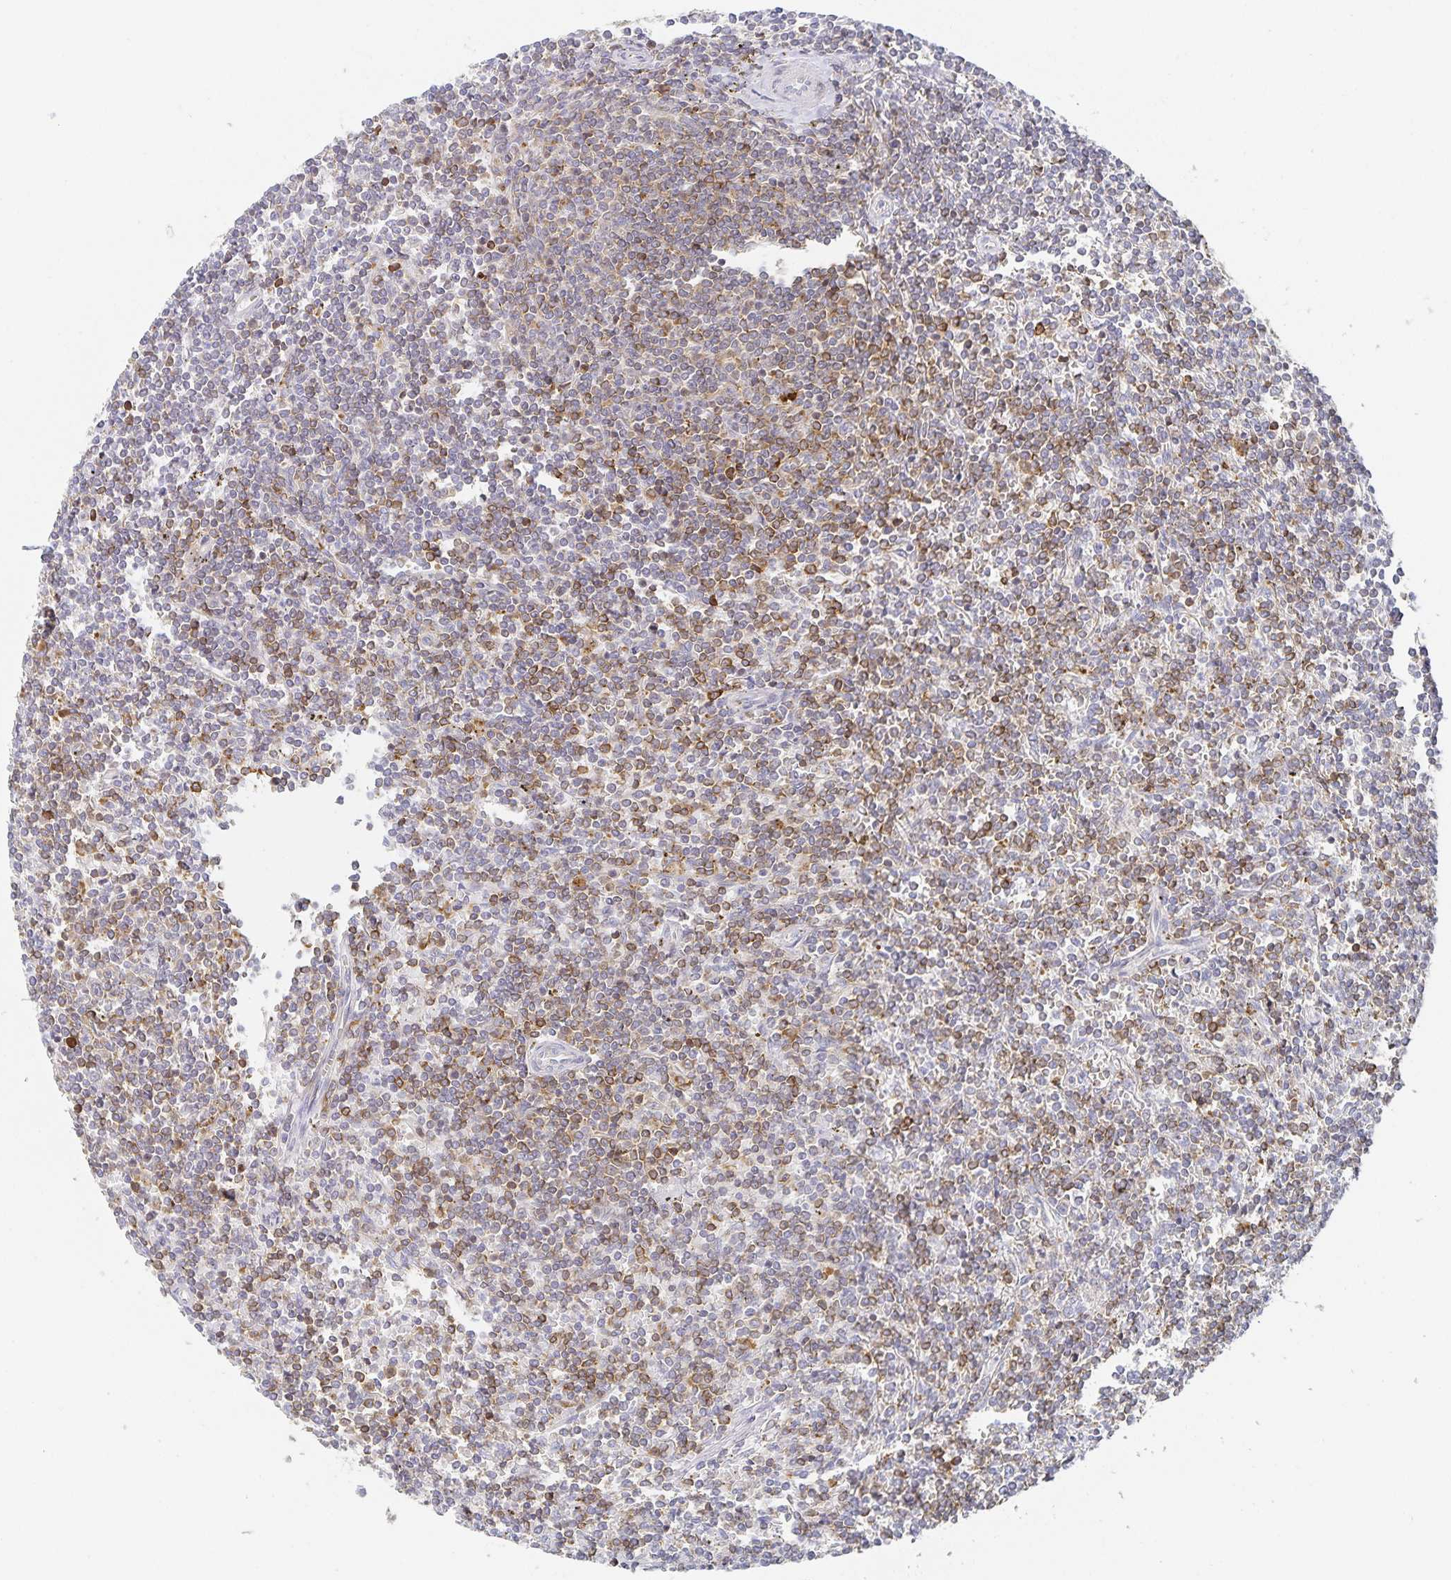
{"staining": {"intensity": "moderate", "quantity": "<25%", "location": "cytoplasmic/membranous"}, "tissue": "lymphoma", "cell_type": "Tumor cells", "image_type": "cancer", "snomed": [{"axis": "morphology", "description": "Malignant lymphoma, non-Hodgkin's type, Low grade"}, {"axis": "topography", "description": "Spleen"}], "caption": "This histopathology image shows IHC staining of human lymphoma, with low moderate cytoplasmic/membranous positivity in approximately <25% of tumor cells.", "gene": "NOMO1", "patient": {"sex": "male", "age": 78}}